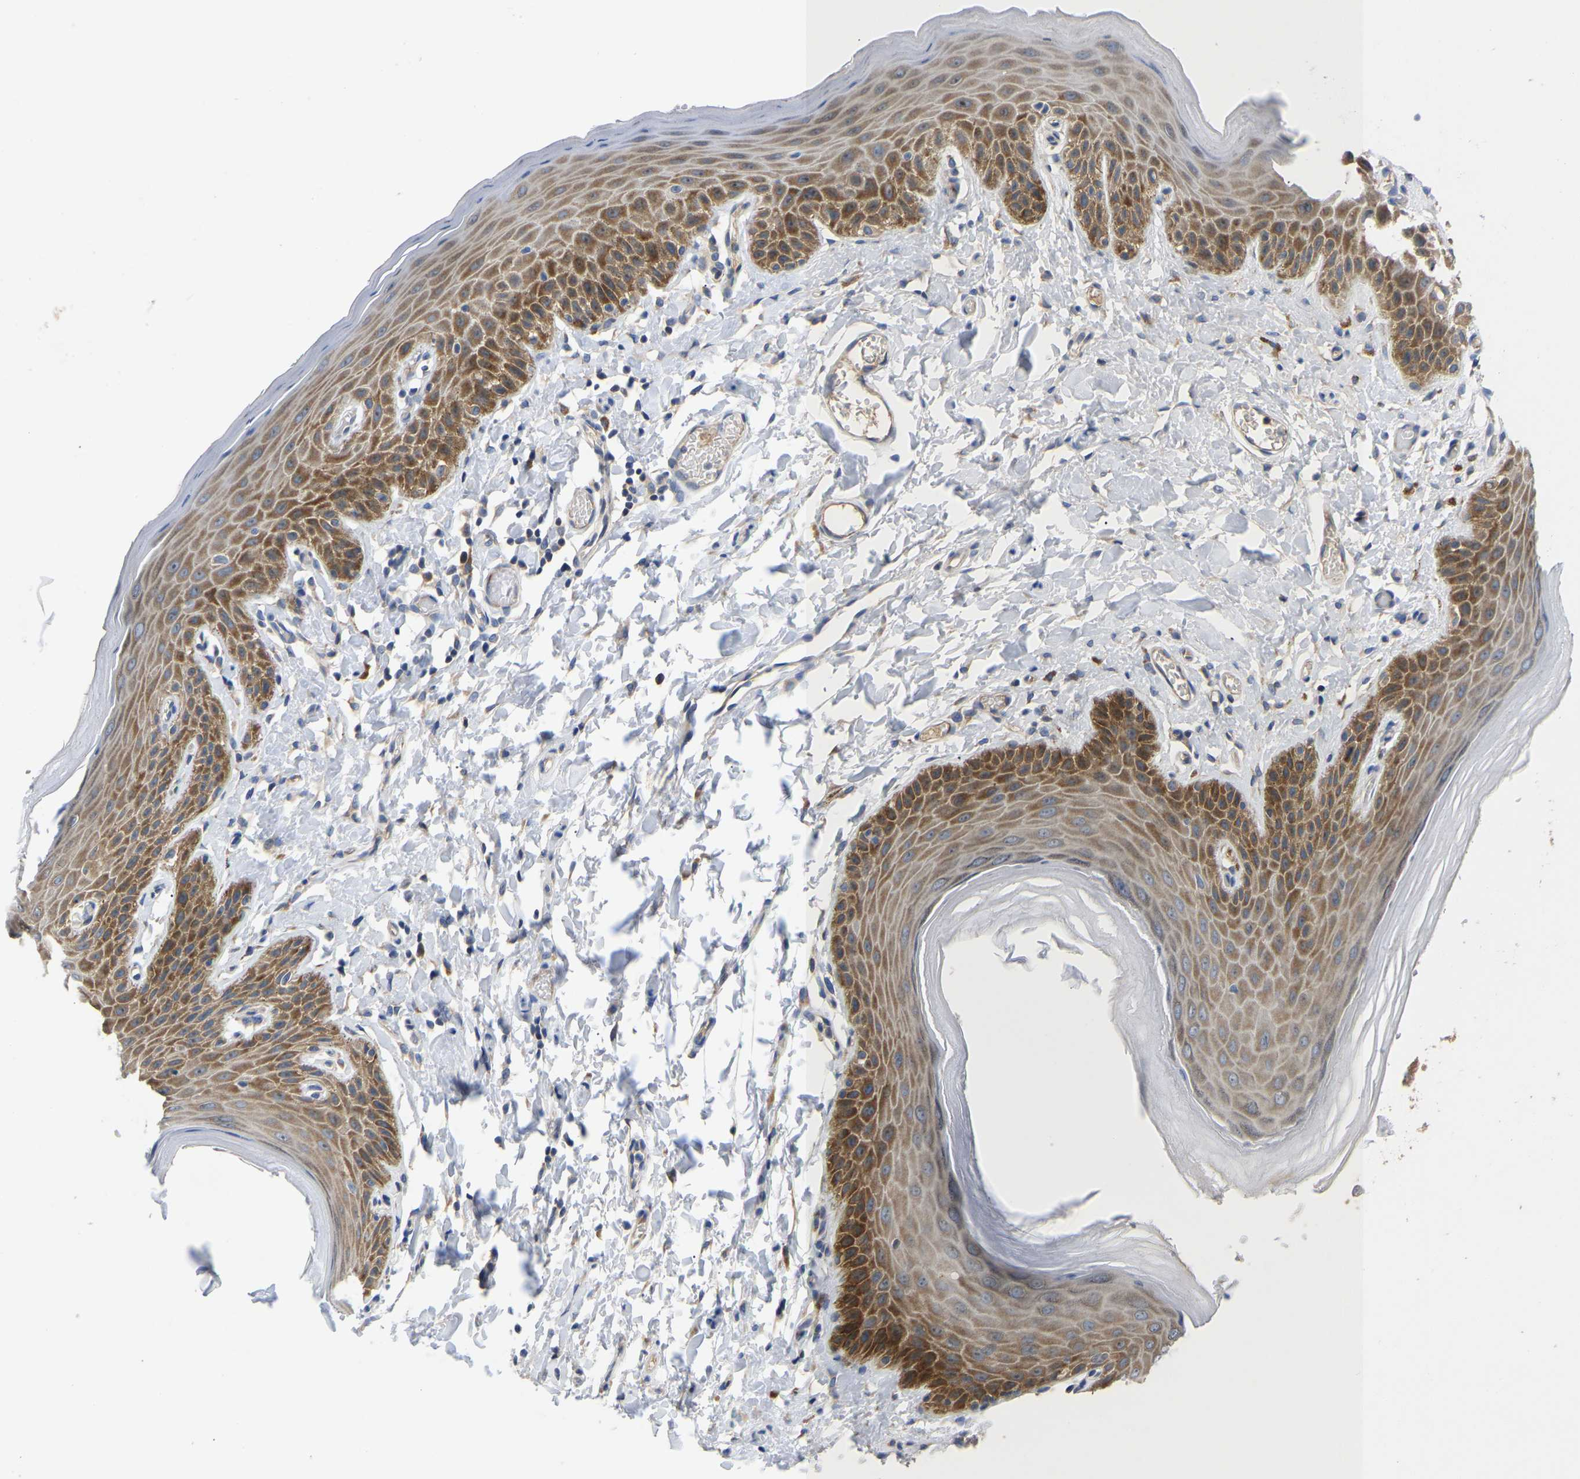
{"staining": {"intensity": "strong", "quantity": "25%-75%", "location": "cytoplasmic/membranous"}, "tissue": "skin", "cell_type": "Epidermal cells", "image_type": "normal", "snomed": [{"axis": "morphology", "description": "Normal tissue, NOS"}, {"axis": "topography", "description": "Anal"}], "caption": "Protein staining of unremarkable skin shows strong cytoplasmic/membranous expression in about 25%-75% of epidermal cells.", "gene": "ABCA10", "patient": {"sex": "male", "age": 44}}